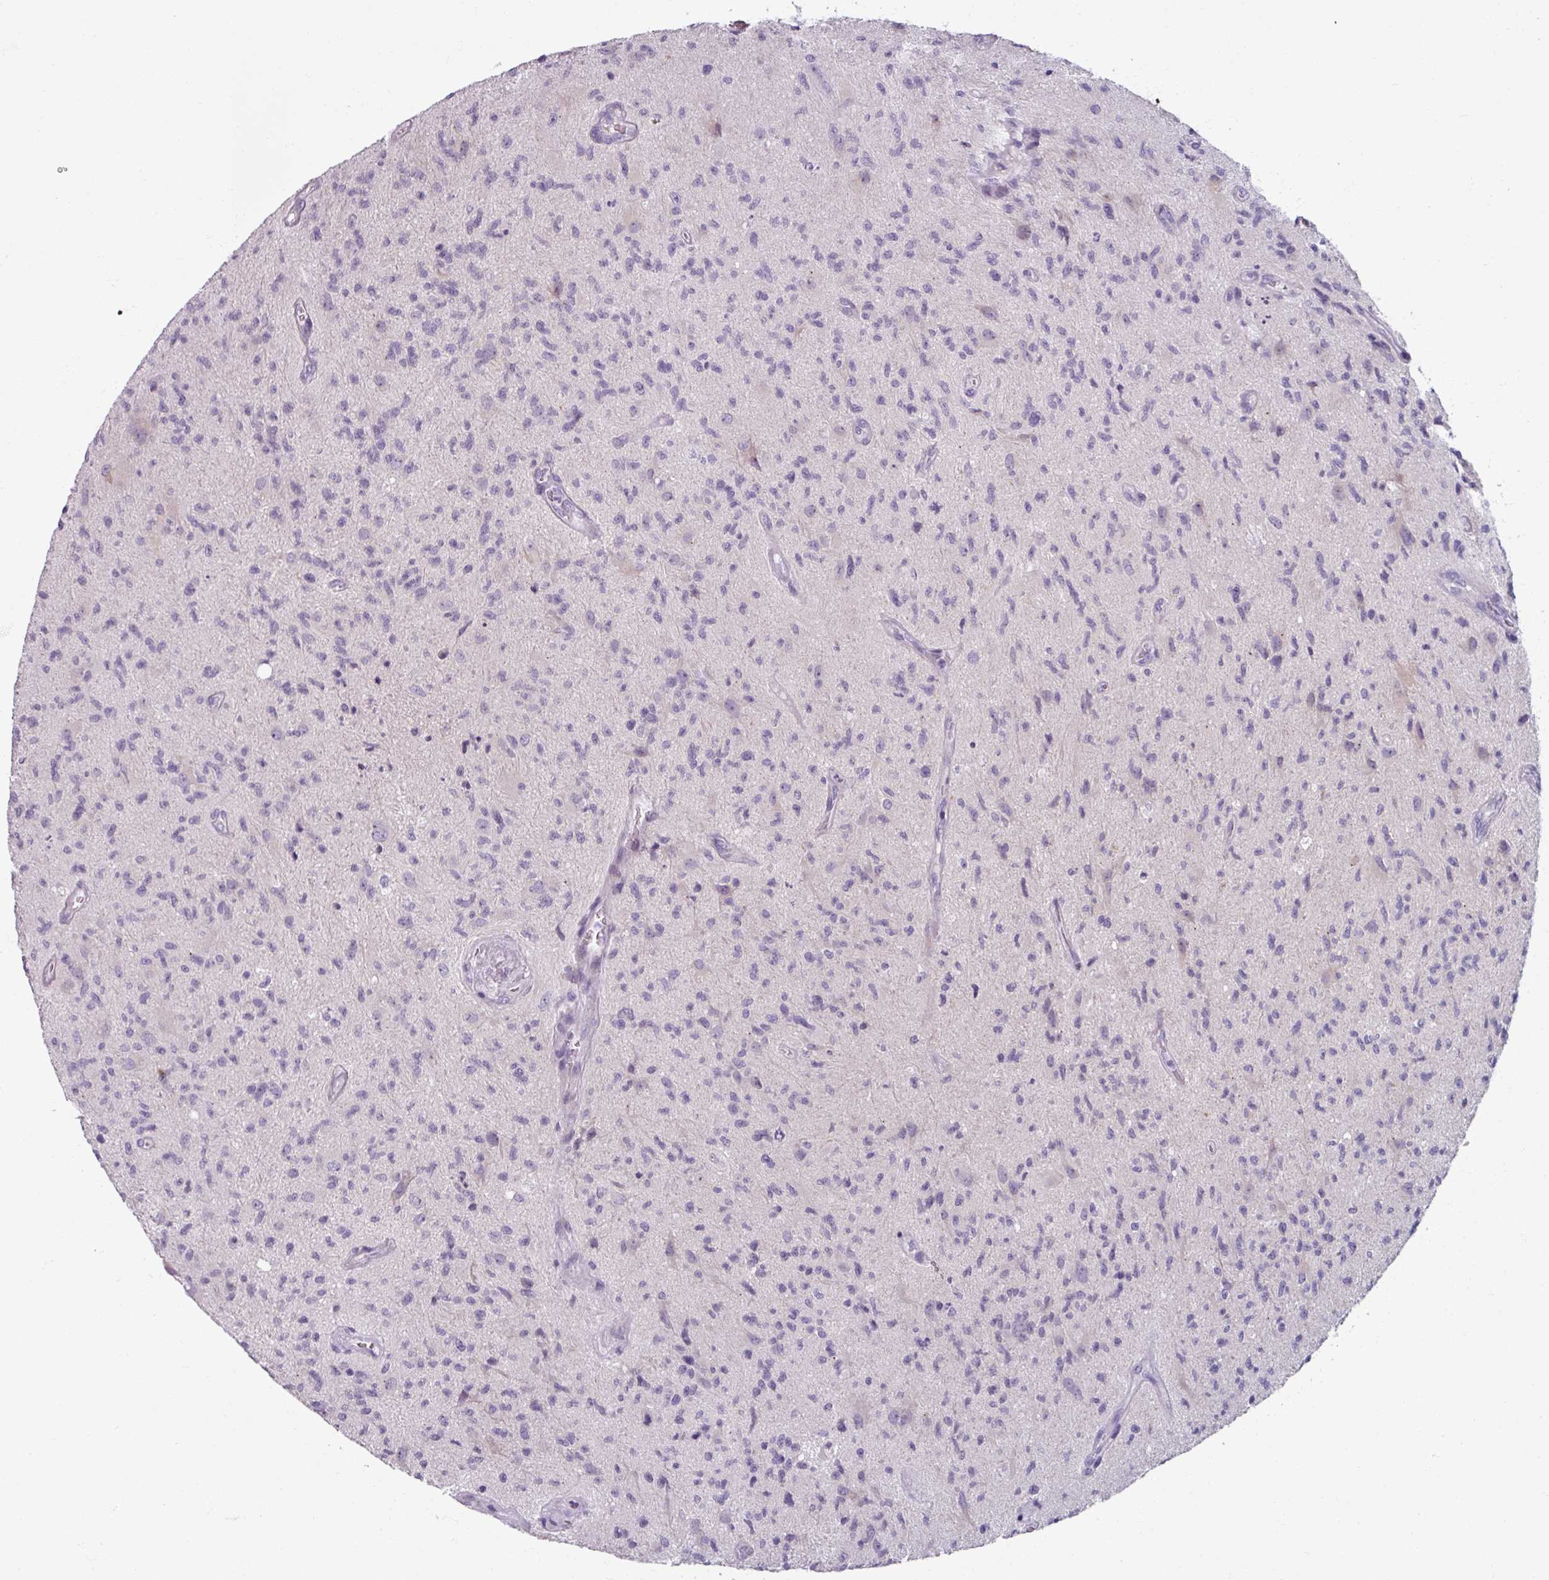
{"staining": {"intensity": "negative", "quantity": "none", "location": "none"}, "tissue": "glioma", "cell_type": "Tumor cells", "image_type": "cancer", "snomed": [{"axis": "morphology", "description": "Glioma, malignant, High grade"}, {"axis": "topography", "description": "Brain"}], "caption": "An IHC micrograph of malignant high-grade glioma is shown. There is no staining in tumor cells of malignant high-grade glioma.", "gene": "SMIM11", "patient": {"sex": "male", "age": 67}}